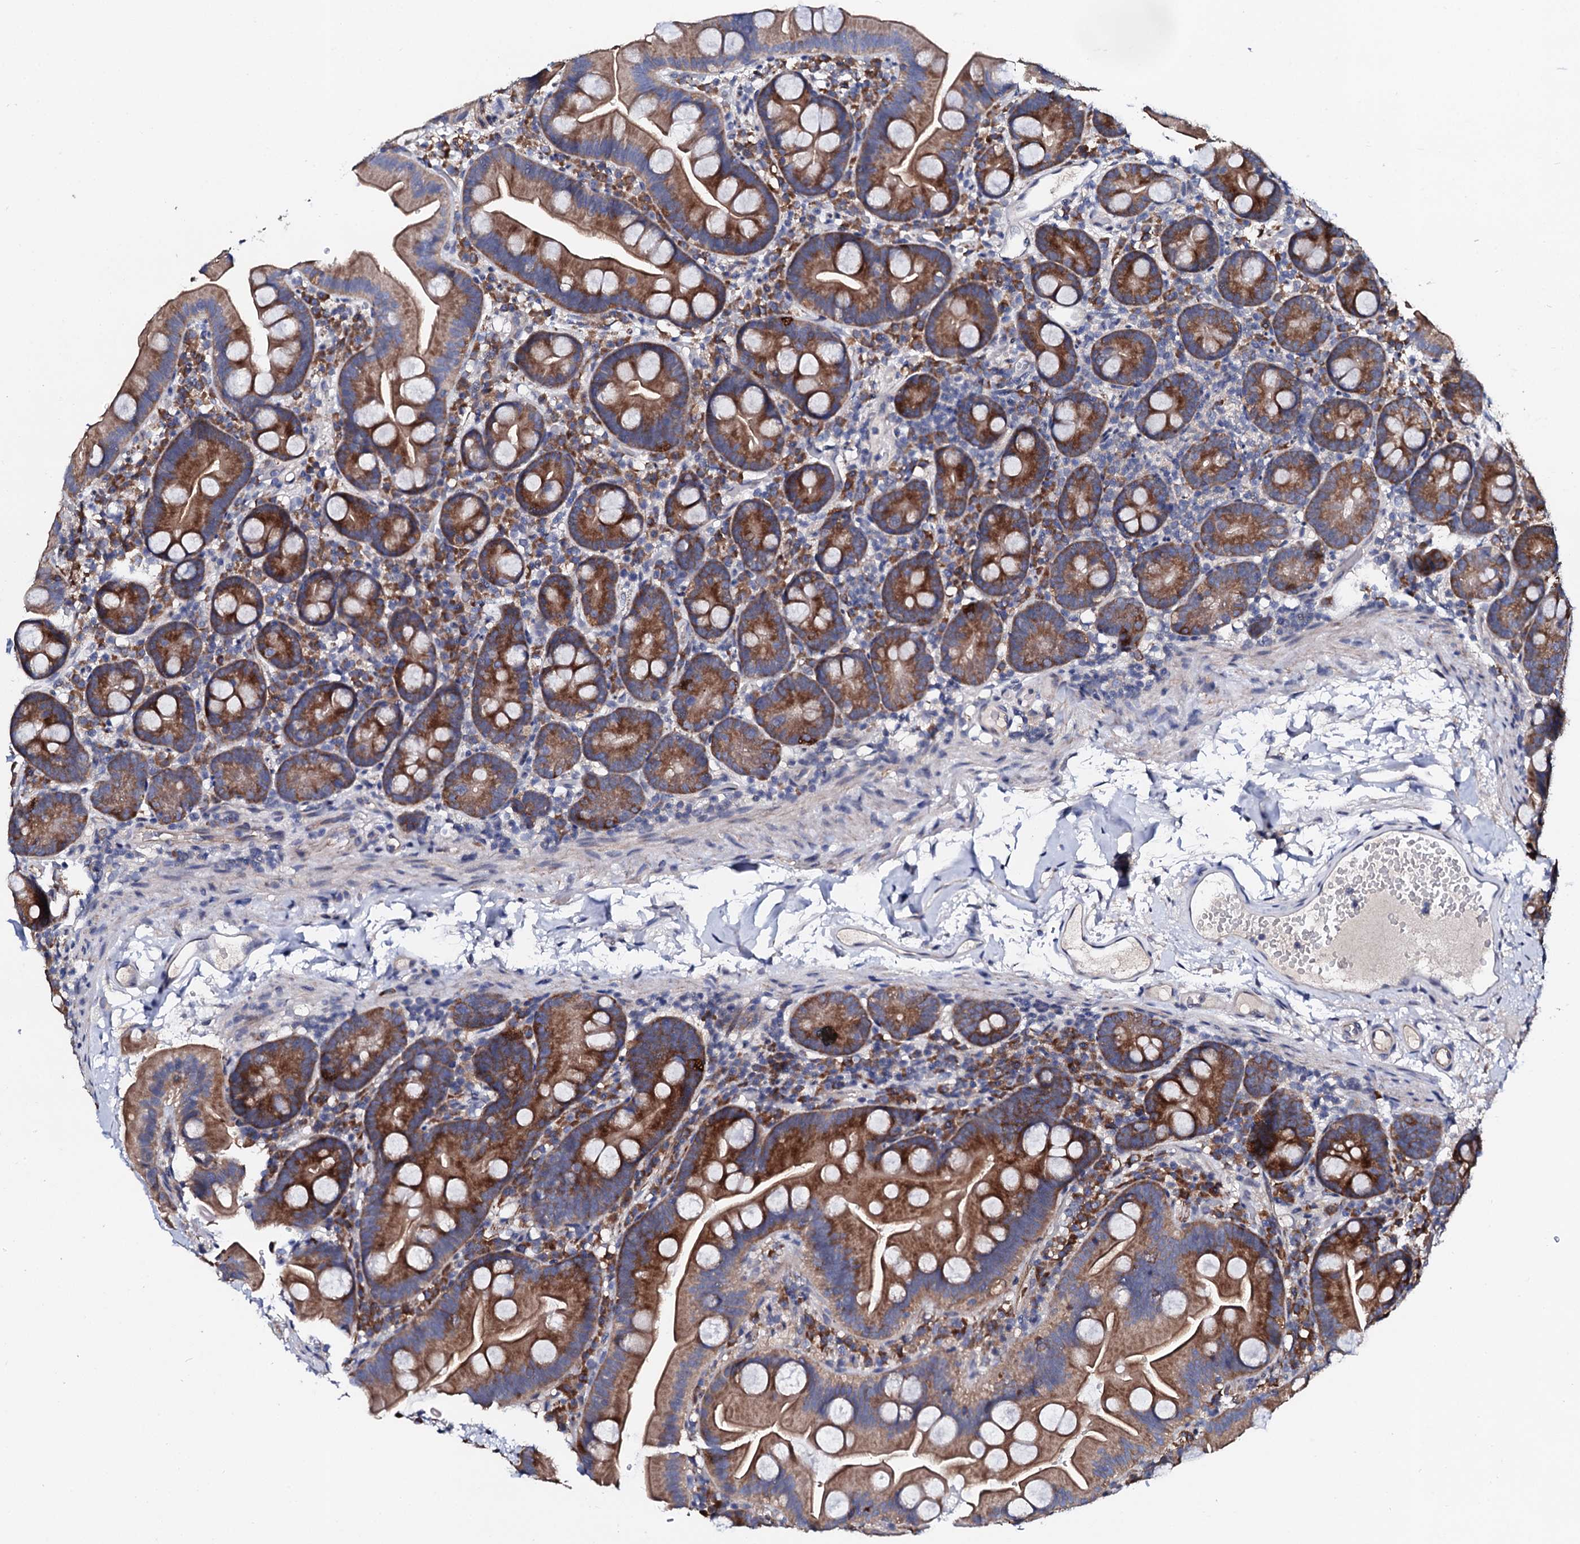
{"staining": {"intensity": "strong", "quantity": "25%-75%", "location": "cytoplasmic/membranous"}, "tissue": "small intestine", "cell_type": "Glandular cells", "image_type": "normal", "snomed": [{"axis": "morphology", "description": "Normal tissue, NOS"}, {"axis": "topography", "description": "Small intestine"}], "caption": "Immunohistochemistry (IHC) photomicrograph of normal human small intestine stained for a protein (brown), which reveals high levels of strong cytoplasmic/membranous expression in about 25%-75% of glandular cells.", "gene": "NUP58", "patient": {"sex": "female", "age": 68}}